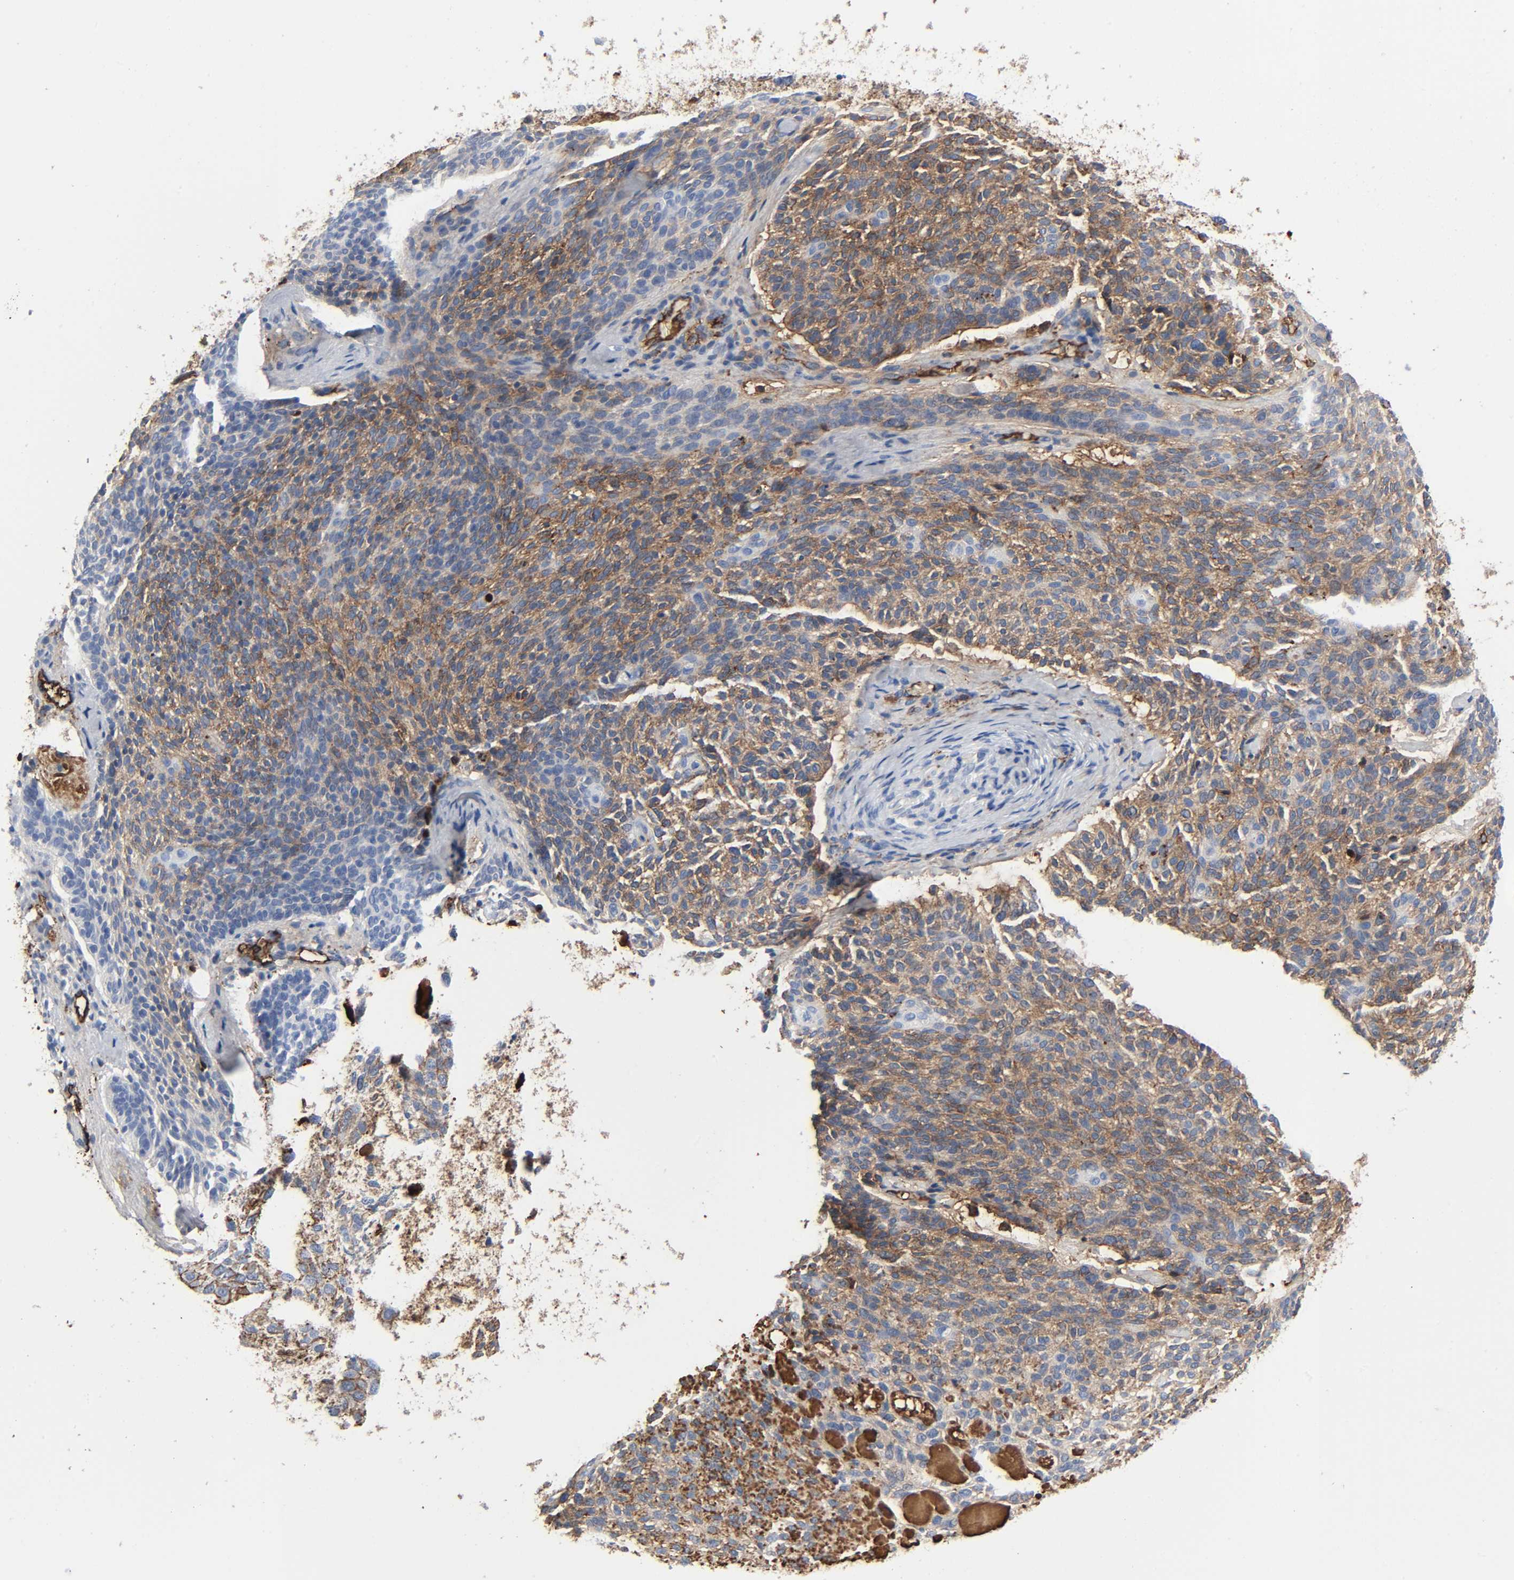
{"staining": {"intensity": "moderate", "quantity": "25%-75%", "location": "cytoplasmic/membranous"}, "tissue": "skin cancer", "cell_type": "Tumor cells", "image_type": "cancer", "snomed": [{"axis": "morphology", "description": "Normal tissue, NOS"}, {"axis": "morphology", "description": "Basal cell carcinoma"}, {"axis": "topography", "description": "Skin"}], "caption": "Tumor cells display medium levels of moderate cytoplasmic/membranous expression in approximately 25%-75% of cells in human skin cancer.", "gene": "C3", "patient": {"sex": "female", "age": 70}}